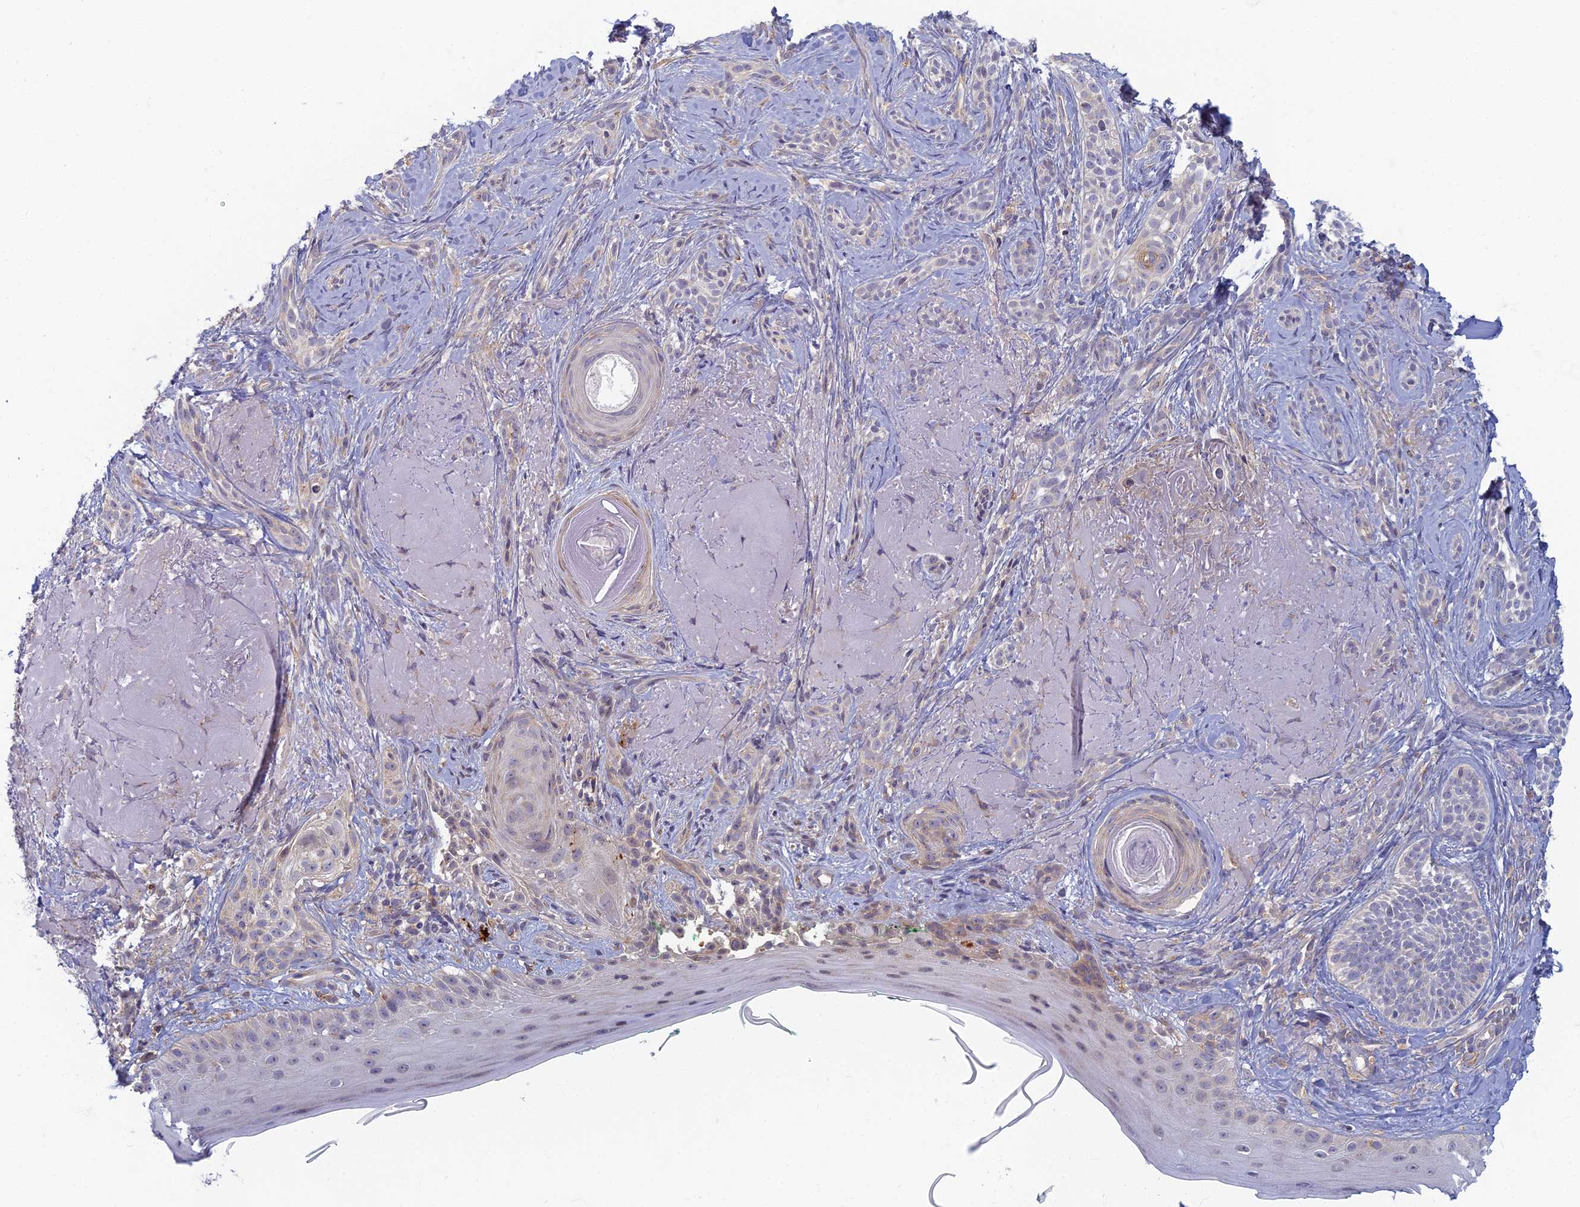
{"staining": {"intensity": "negative", "quantity": "none", "location": "none"}, "tissue": "skin cancer", "cell_type": "Tumor cells", "image_type": "cancer", "snomed": [{"axis": "morphology", "description": "Basal cell carcinoma"}, {"axis": "topography", "description": "Skin"}], "caption": "This is a histopathology image of immunohistochemistry staining of skin cancer, which shows no expression in tumor cells. (Stains: DAB IHC with hematoxylin counter stain, Microscopy: brightfield microscopy at high magnification).", "gene": "PROX2", "patient": {"sex": "male", "age": 71}}